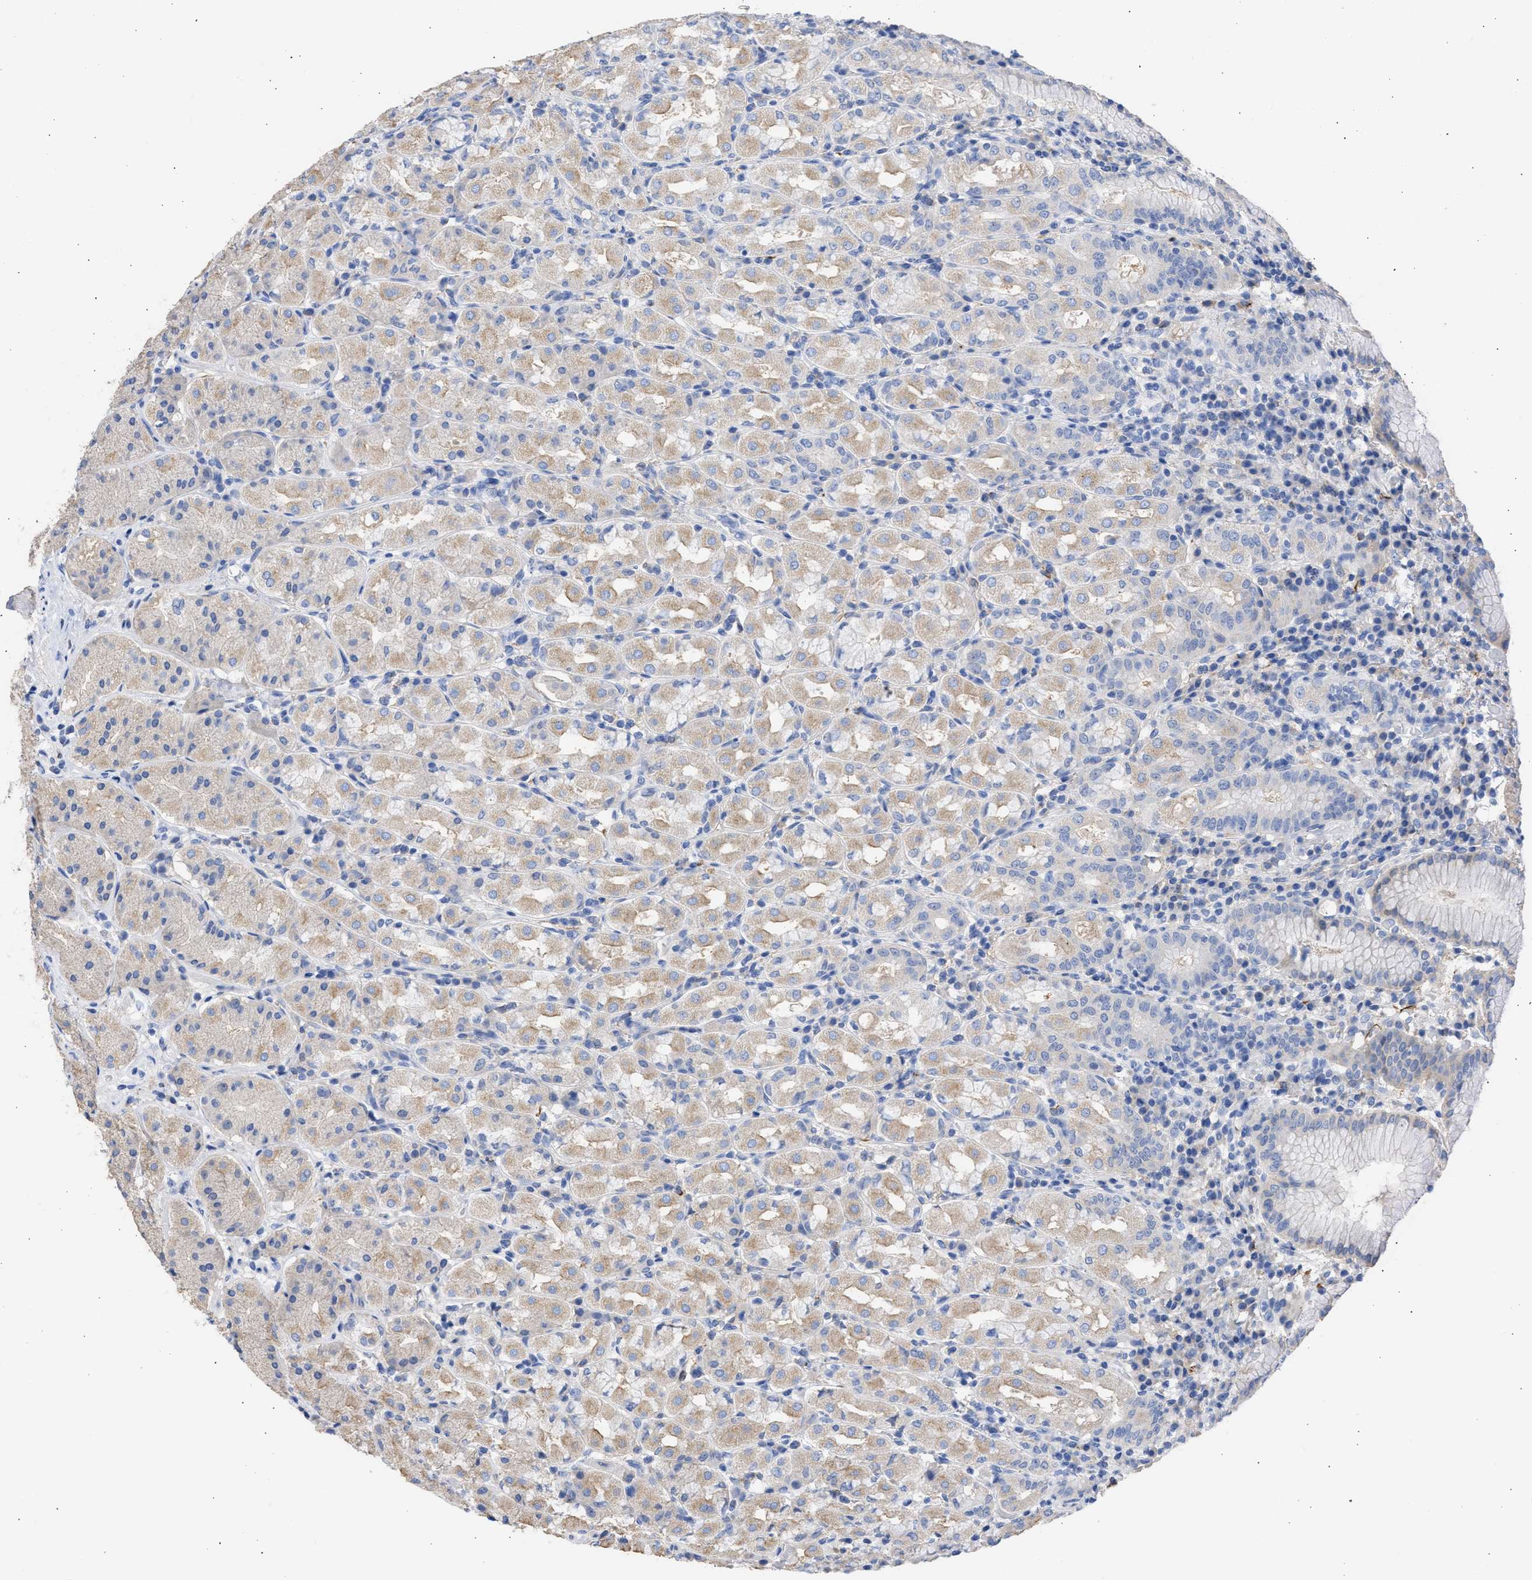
{"staining": {"intensity": "weak", "quantity": "25%-75%", "location": "cytoplasmic/membranous"}, "tissue": "stomach", "cell_type": "Glandular cells", "image_type": "normal", "snomed": [{"axis": "morphology", "description": "Normal tissue, NOS"}, {"axis": "topography", "description": "Stomach"}, {"axis": "topography", "description": "Stomach, lower"}], "caption": "Glandular cells exhibit low levels of weak cytoplasmic/membranous staining in approximately 25%-75% of cells in unremarkable human stomach. (IHC, brightfield microscopy, high magnification).", "gene": "RSPH1", "patient": {"sex": "female", "age": 56}}